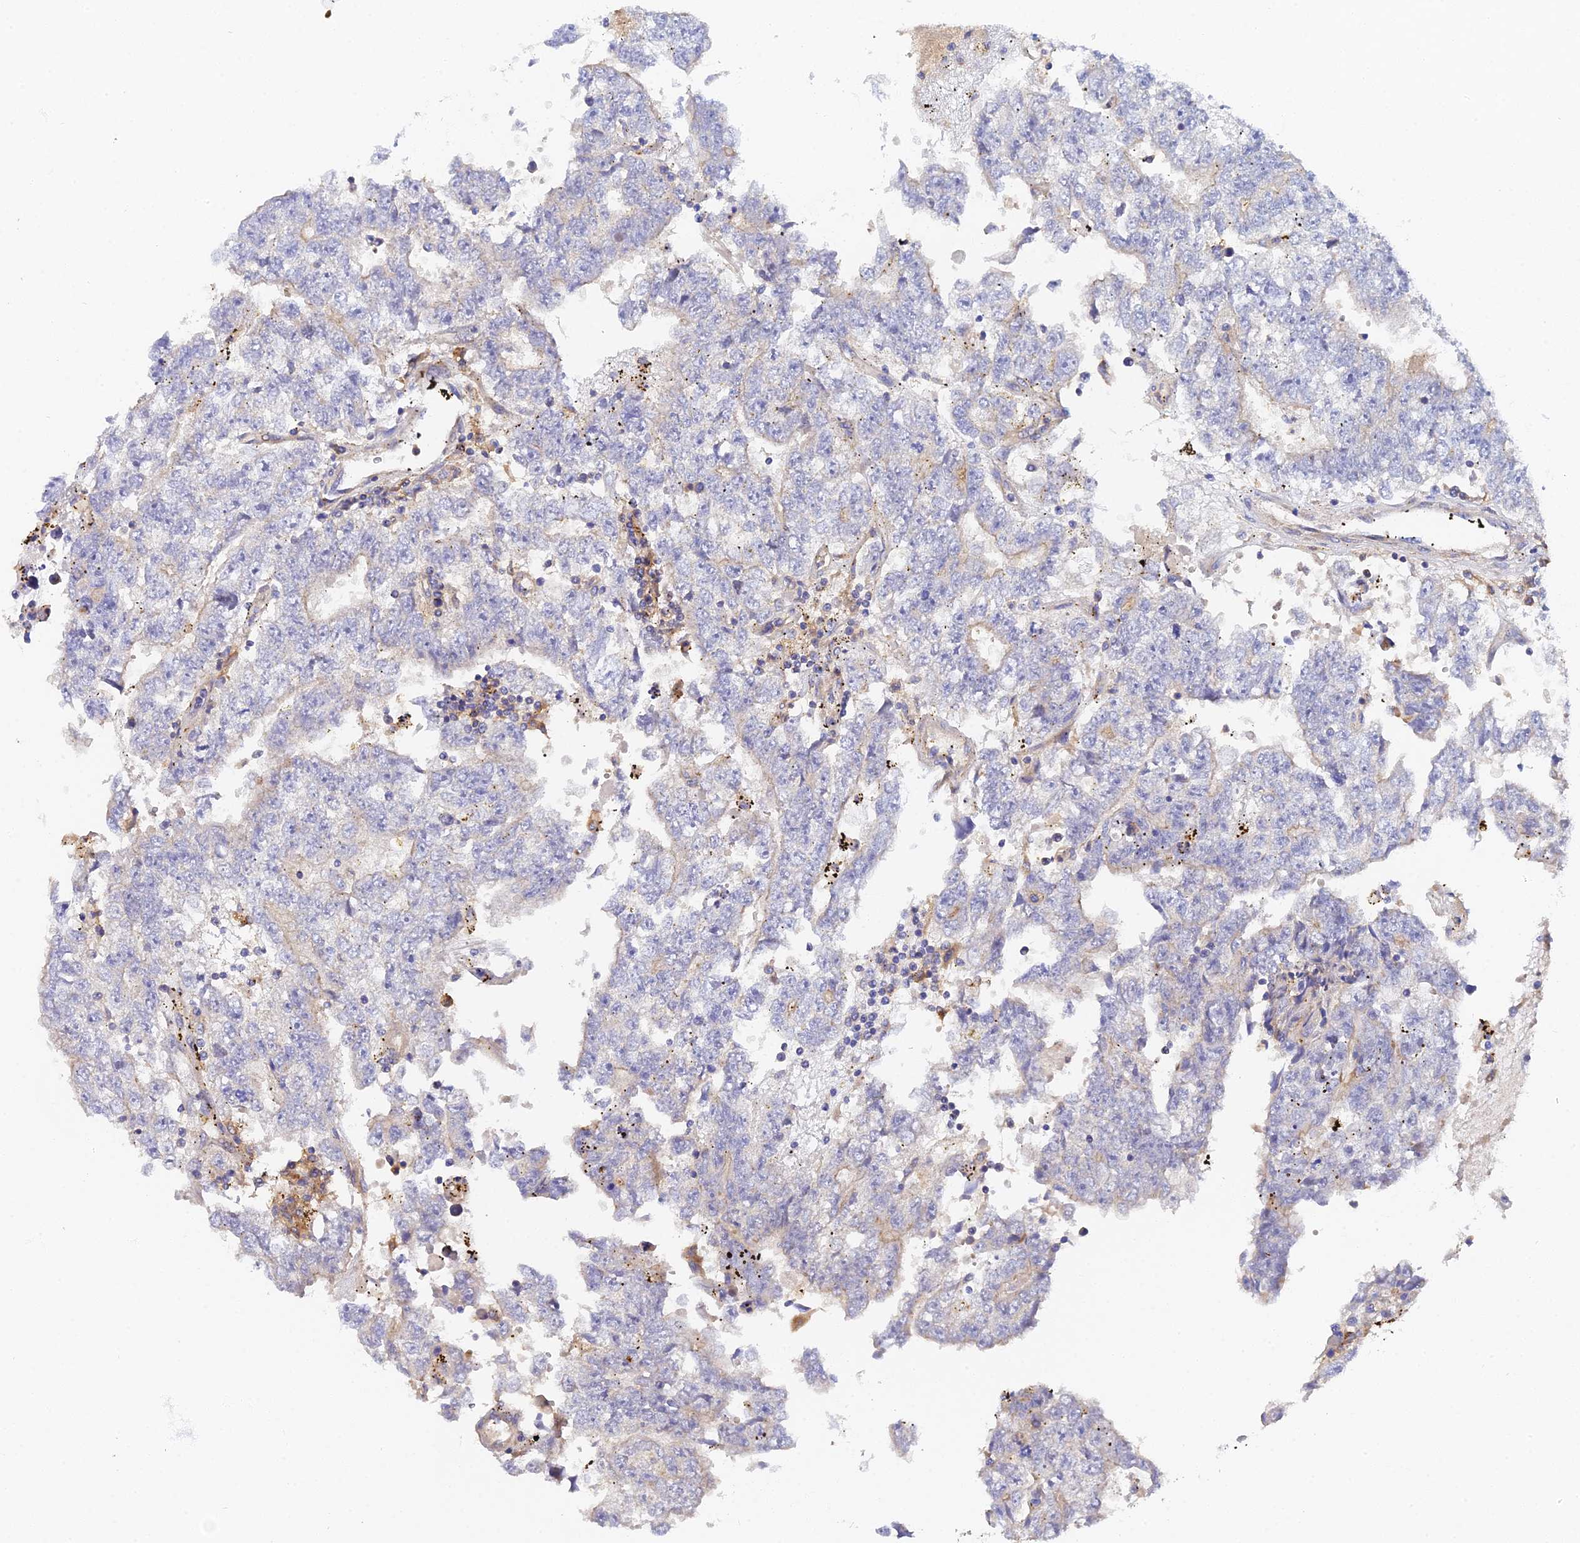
{"staining": {"intensity": "negative", "quantity": "none", "location": "none"}, "tissue": "testis cancer", "cell_type": "Tumor cells", "image_type": "cancer", "snomed": [{"axis": "morphology", "description": "Carcinoma, Embryonal, NOS"}, {"axis": "topography", "description": "Testis"}], "caption": "This image is of testis embryonal carcinoma stained with immunohistochemistry to label a protein in brown with the nuclei are counter-stained blue. There is no expression in tumor cells.", "gene": "GNG5B", "patient": {"sex": "male", "age": 25}}